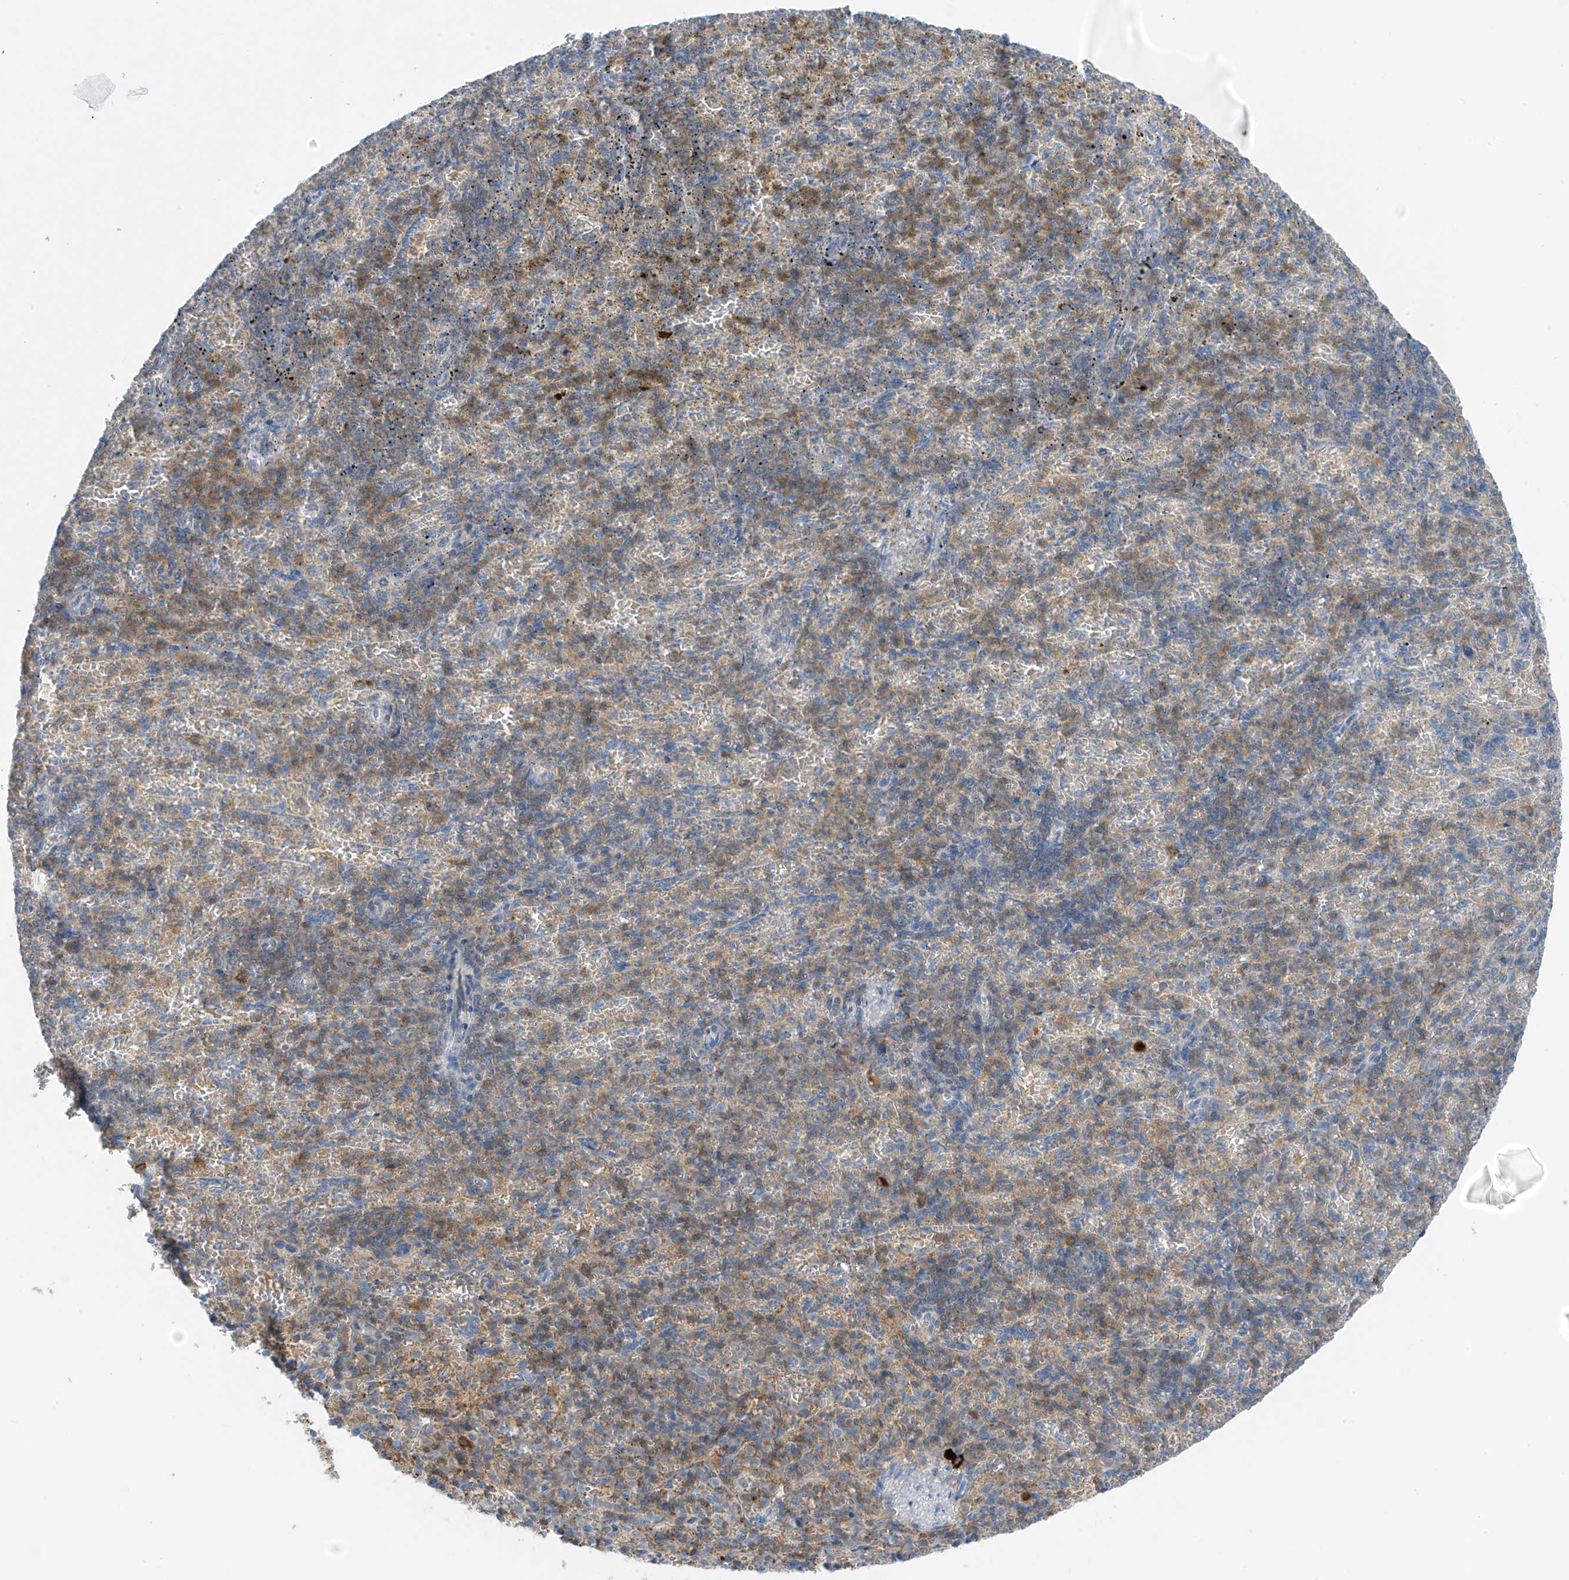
{"staining": {"intensity": "moderate", "quantity": "25%-75%", "location": "cytoplasmic/membranous"}, "tissue": "spleen", "cell_type": "Cells in red pulp", "image_type": "normal", "snomed": [{"axis": "morphology", "description": "Normal tissue, NOS"}, {"axis": "topography", "description": "Spleen"}], "caption": "An immunohistochemistry photomicrograph of benign tissue is shown. Protein staining in brown labels moderate cytoplasmic/membranous positivity in spleen within cells in red pulp.", "gene": "NALCN", "patient": {"sex": "female", "age": 74}}